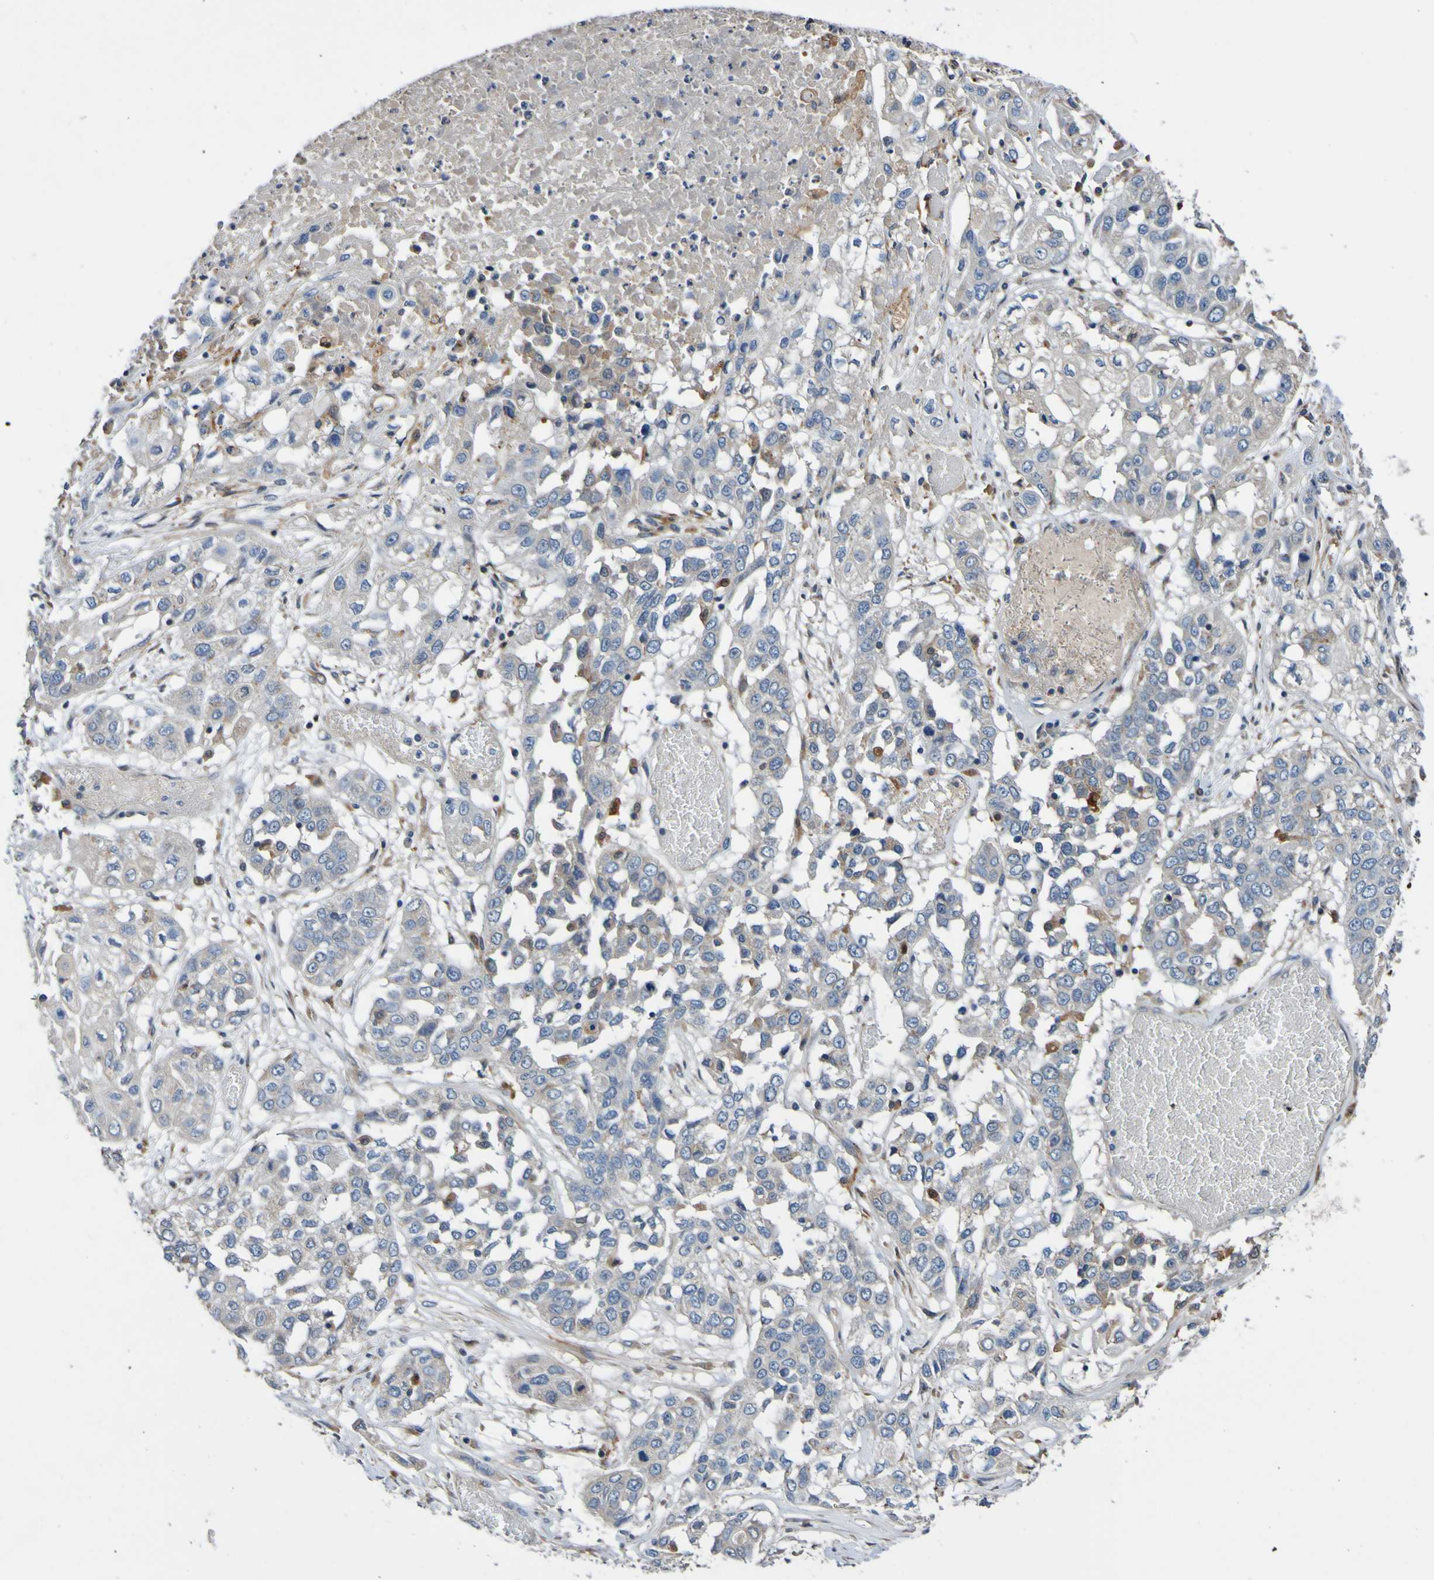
{"staining": {"intensity": "weak", "quantity": ">75%", "location": "cytoplasmic/membranous"}, "tissue": "lung cancer", "cell_type": "Tumor cells", "image_type": "cancer", "snomed": [{"axis": "morphology", "description": "Squamous cell carcinoma, NOS"}, {"axis": "topography", "description": "Lung"}], "caption": "Immunohistochemistry (DAB (3,3'-diaminobenzidine)) staining of human lung cancer reveals weak cytoplasmic/membranous protein staining in about >75% of tumor cells.", "gene": "METAP2", "patient": {"sex": "male", "age": 71}}